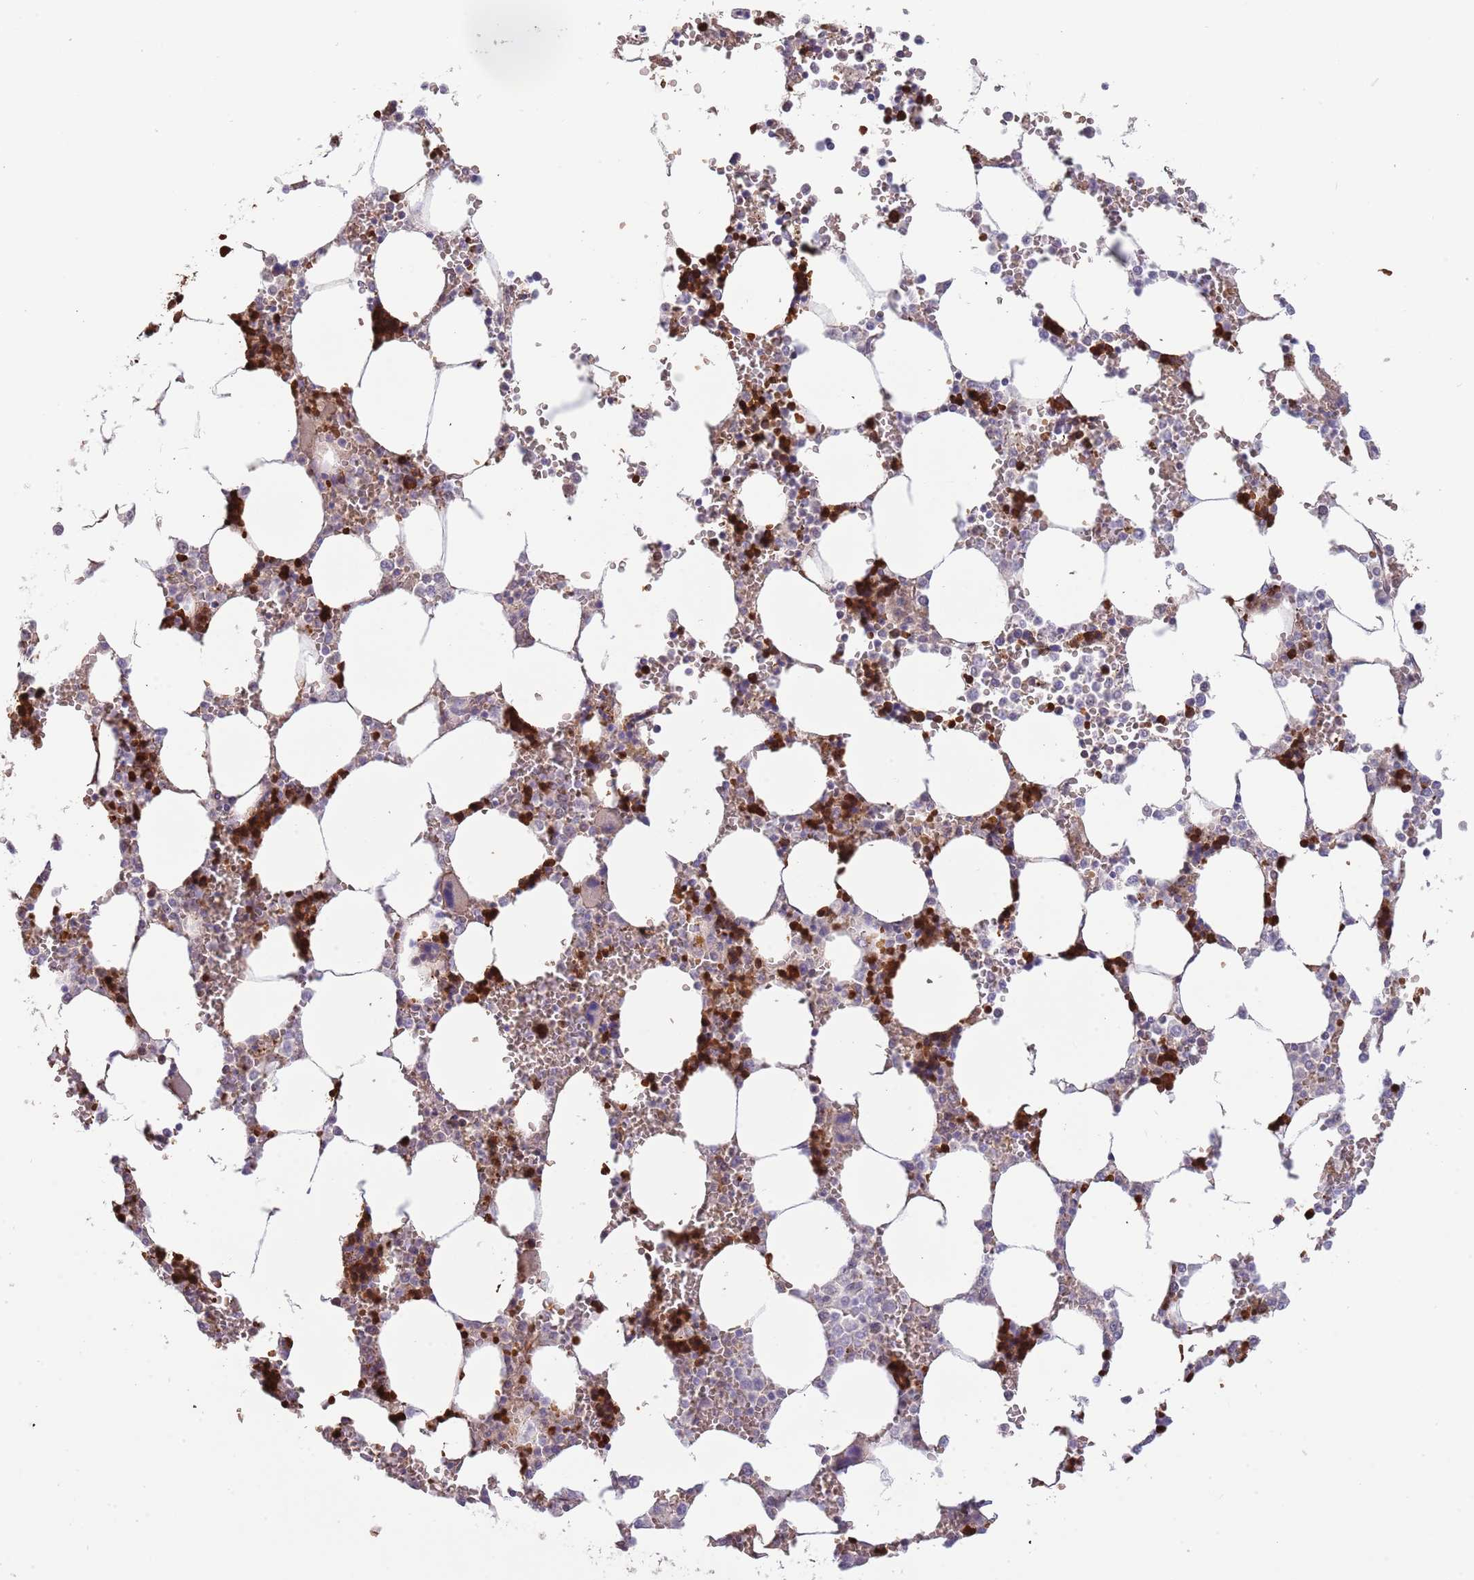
{"staining": {"intensity": "negative", "quantity": "none", "location": "none"}, "tissue": "bone marrow", "cell_type": "Hematopoietic cells", "image_type": "normal", "snomed": [{"axis": "morphology", "description": "Normal tissue, NOS"}, {"axis": "topography", "description": "Bone marrow"}], "caption": "Protein analysis of benign bone marrow displays no significant expression in hematopoietic cells. (Brightfield microscopy of DAB immunohistochemistry at high magnification).", "gene": "LYPD6B", "patient": {"sex": "male", "age": 64}}